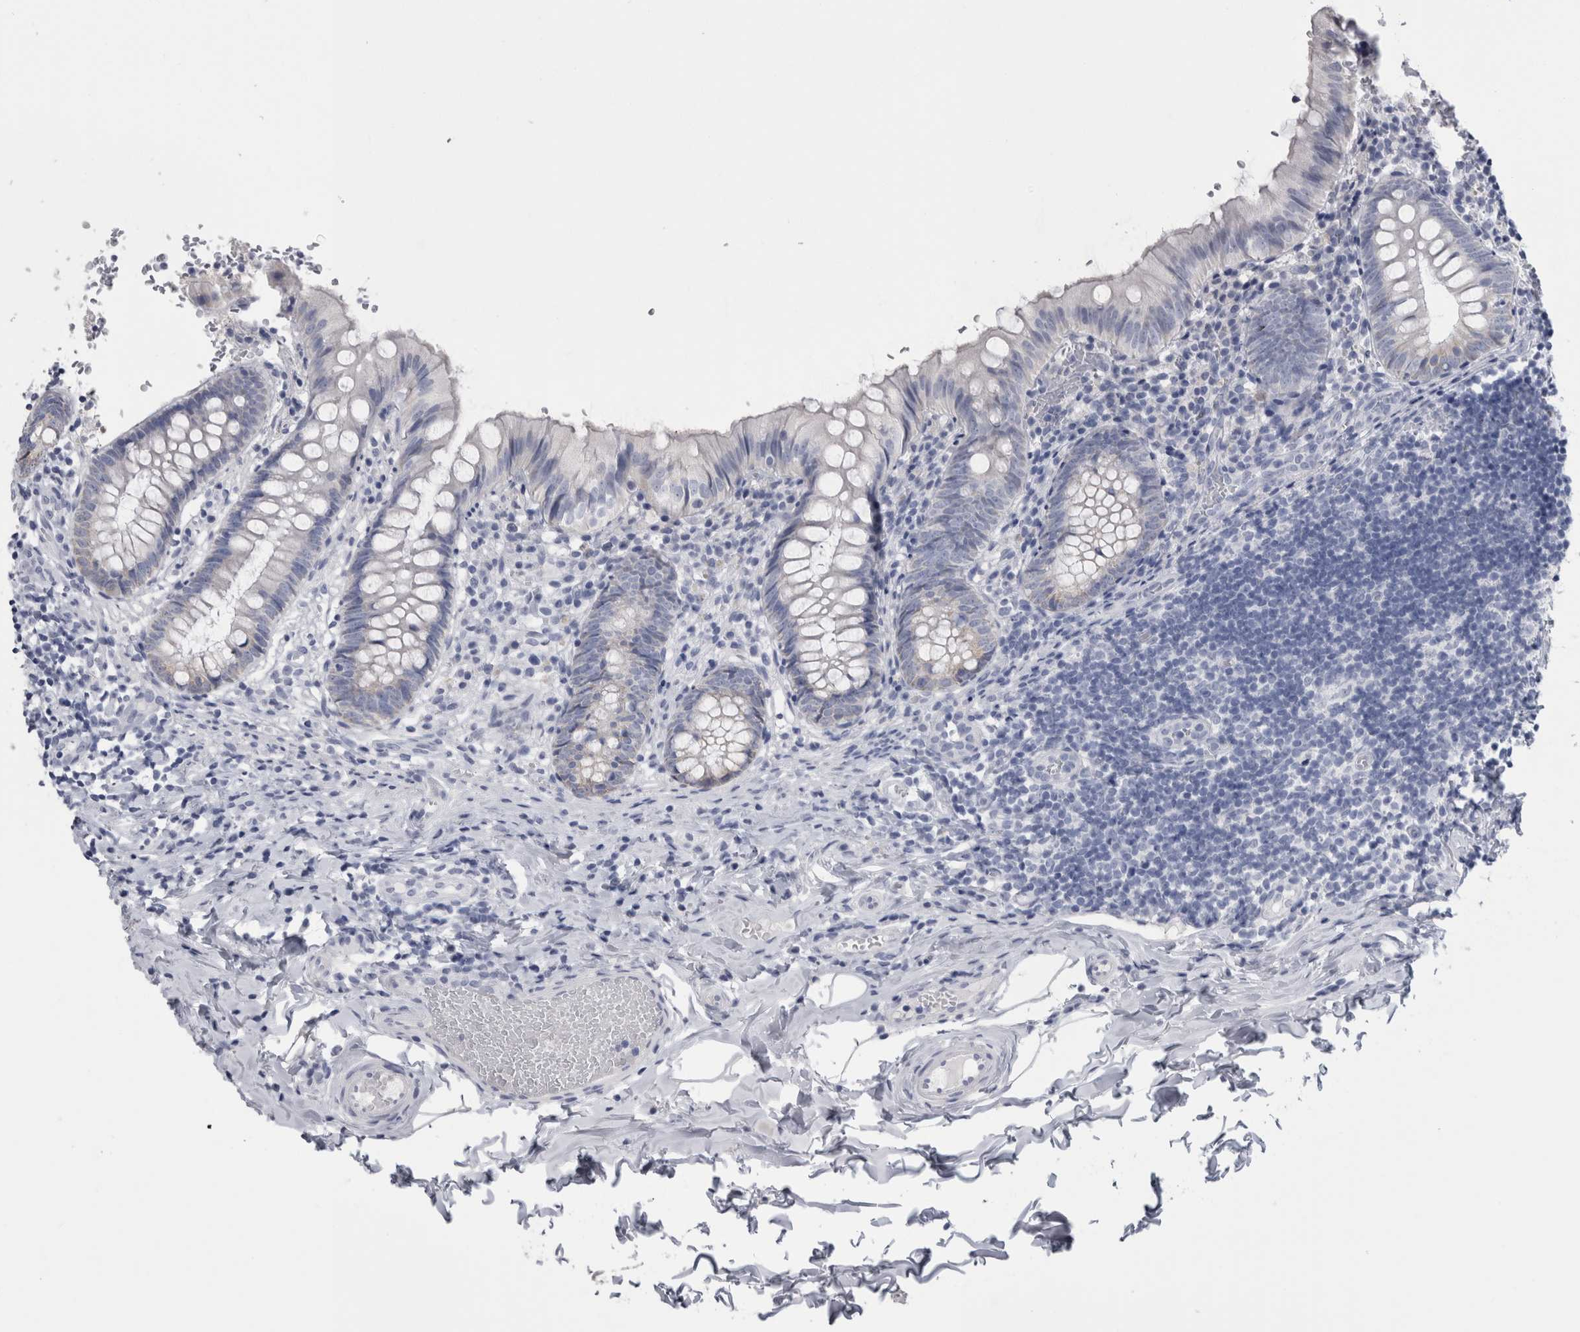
{"staining": {"intensity": "negative", "quantity": "none", "location": "none"}, "tissue": "appendix", "cell_type": "Glandular cells", "image_type": "normal", "snomed": [{"axis": "morphology", "description": "Normal tissue, NOS"}, {"axis": "topography", "description": "Appendix"}], "caption": "Immunohistochemical staining of benign human appendix exhibits no significant positivity in glandular cells. The staining is performed using DAB brown chromogen with nuclei counter-stained in using hematoxylin.", "gene": "MSMB", "patient": {"sex": "male", "age": 8}}